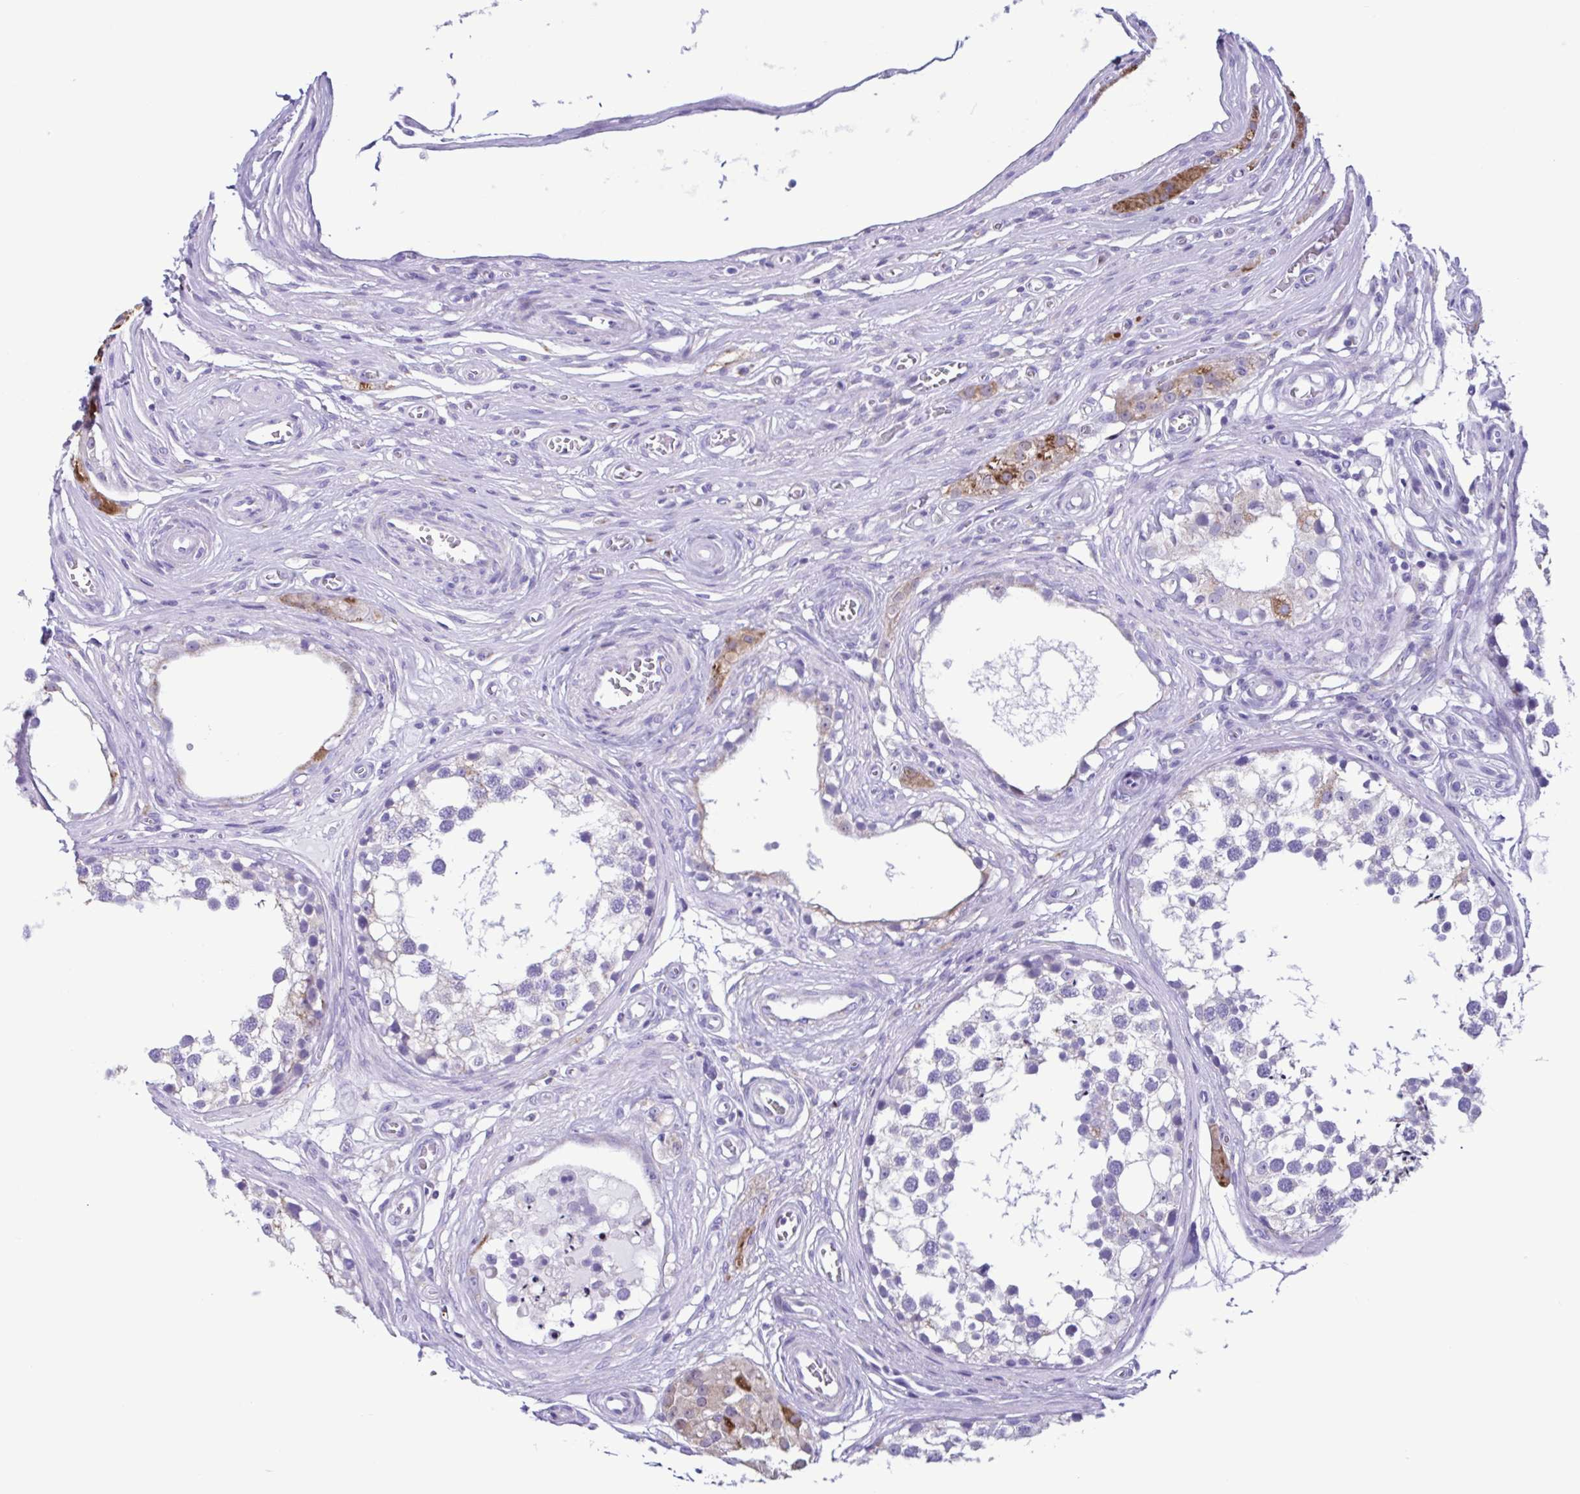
{"staining": {"intensity": "negative", "quantity": "none", "location": "none"}, "tissue": "testis", "cell_type": "Cells in seminiferous ducts", "image_type": "normal", "snomed": [{"axis": "morphology", "description": "Normal tissue, NOS"}, {"axis": "morphology", "description": "Seminoma, NOS"}, {"axis": "topography", "description": "Testis"}], "caption": "Immunohistochemistry image of unremarkable testis stained for a protein (brown), which exhibits no expression in cells in seminiferous ducts.", "gene": "ACTRT3", "patient": {"sex": "male", "age": 65}}